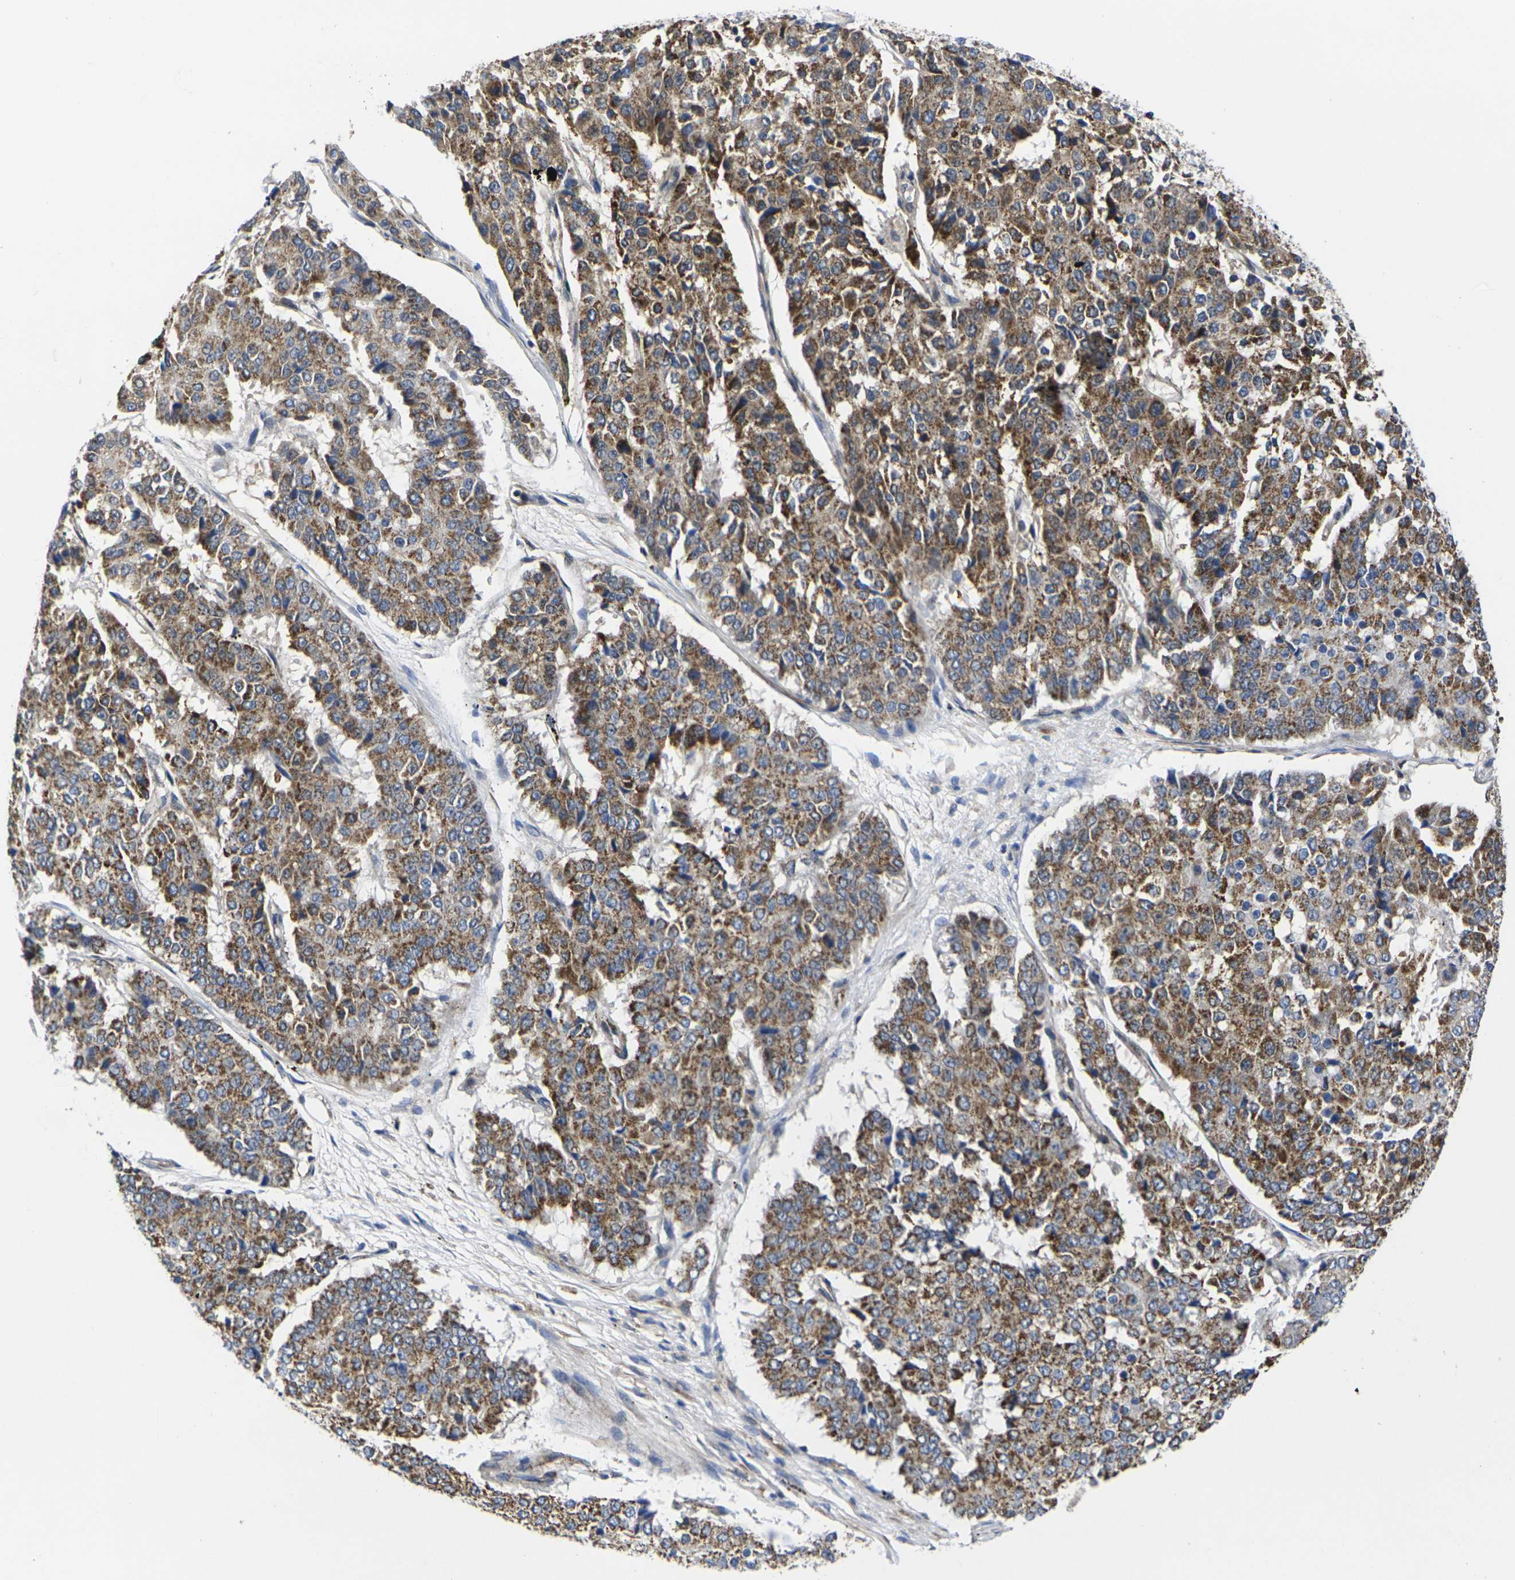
{"staining": {"intensity": "strong", "quantity": ">75%", "location": "cytoplasmic/membranous"}, "tissue": "pancreatic cancer", "cell_type": "Tumor cells", "image_type": "cancer", "snomed": [{"axis": "morphology", "description": "Adenocarcinoma, NOS"}, {"axis": "topography", "description": "Pancreas"}], "caption": "A high-resolution histopathology image shows IHC staining of pancreatic cancer (adenocarcinoma), which exhibits strong cytoplasmic/membranous expression in approximately >75% of tumor cells. (Stains: DAB in brown, nuclei in blue, Microscopy: brightfield microscopy at high magnification).", "gene": "P2RY11", "patient": {"sex": "male", "age": 50}}